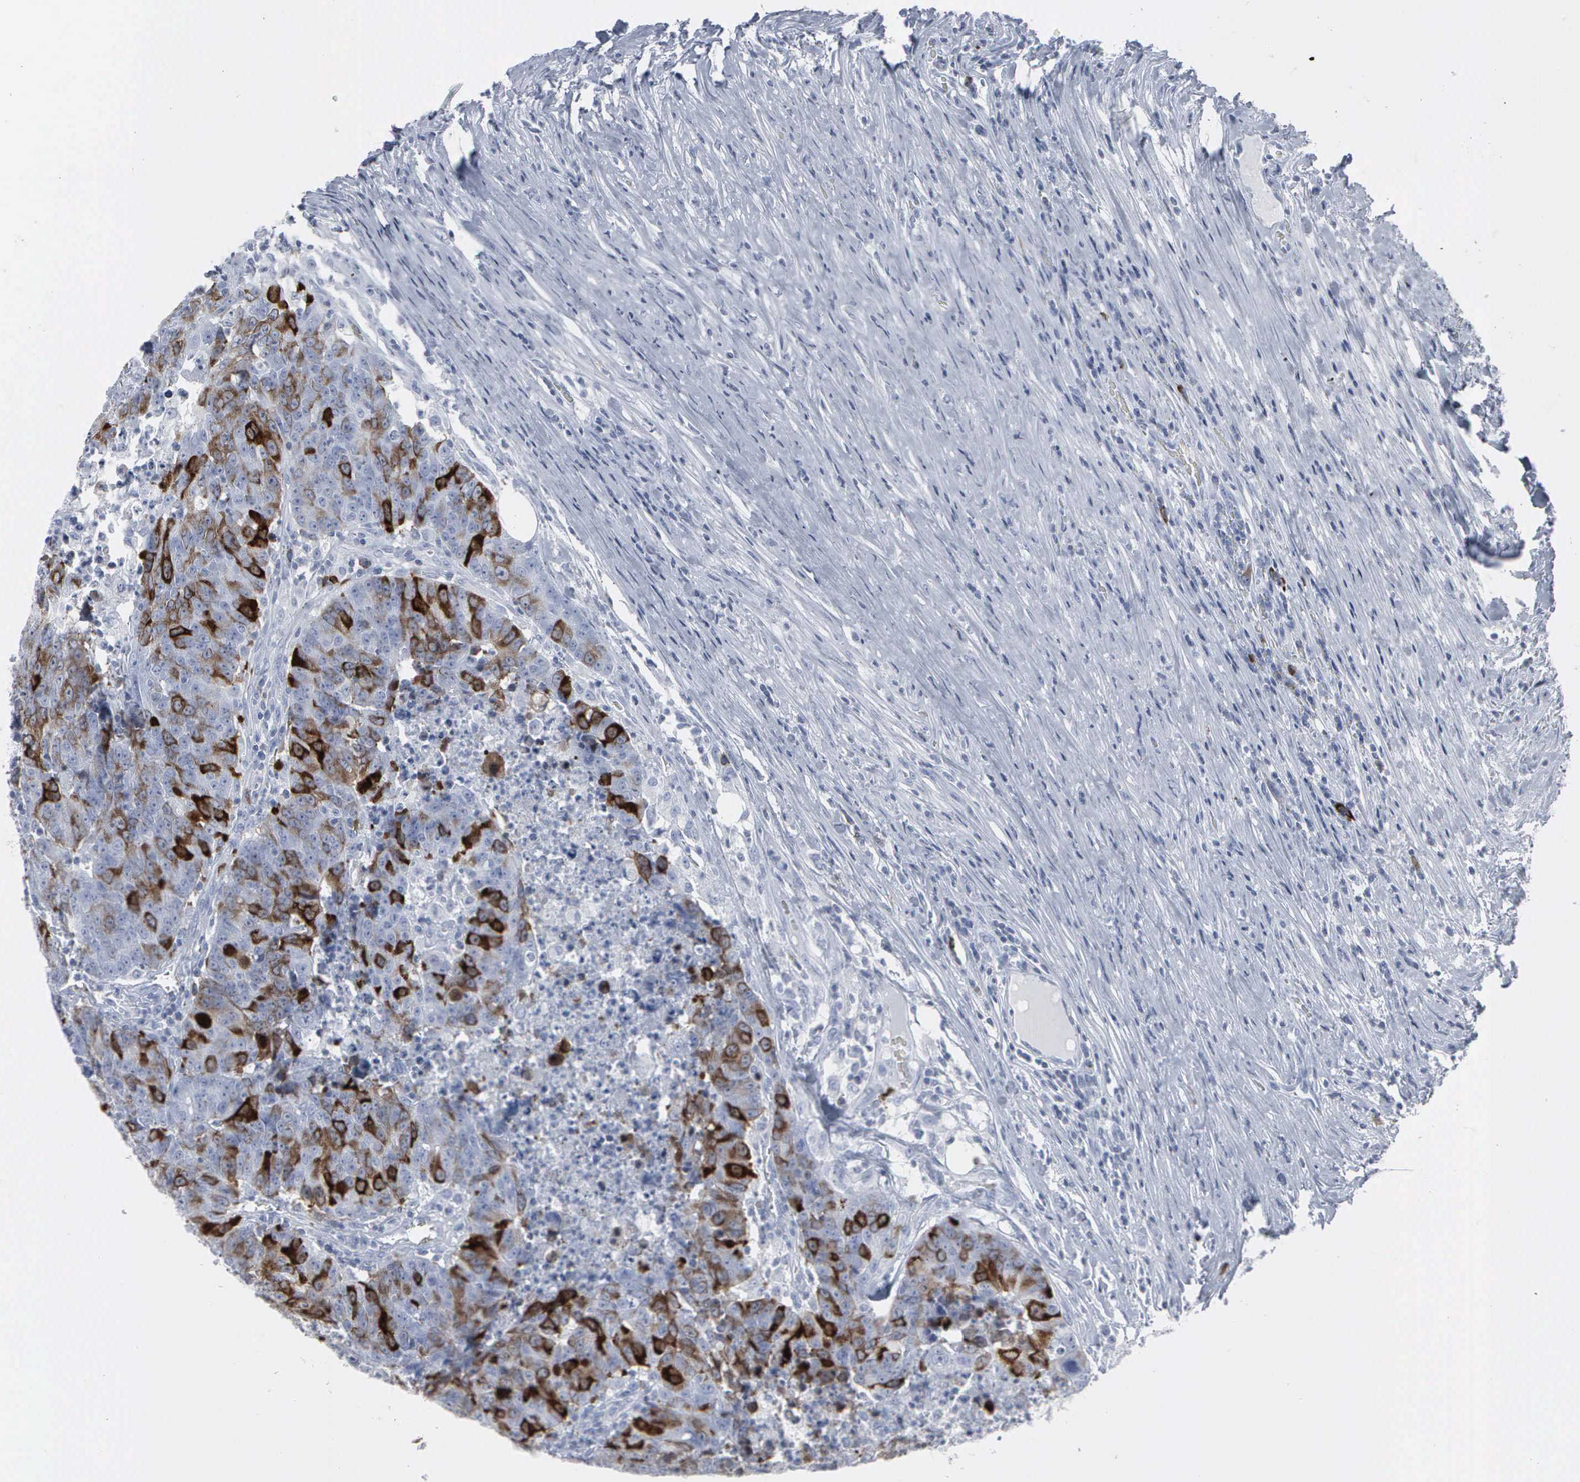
{"staining": {"intensity": "strong", "quantity": "25%-75%", "location": "cytoplasmic/membranous,nuclear"}, "tissue": "colorectal cancer", "cell_type": "Tumor cells", "image_type": "cancer", "snomed": [{"axis": "morphology", "description": "Adenocarcinoma, NOS"}, {"axis": "topography", "description": "Colon"}], "caption": "Protein staining by IHC displays strong cytoplasmic/membranous and nuclear positivity in approximately 25%-75% of tumor cells in colorectal adenocarcinoma. Using DAB (3,3'-diaminobenzidine) (brown) and hematoxylin (blue) stains, captured at high magnification using brightfield microscopy.", "gene": "CCNB1", "patient": {"sex": "female", "age": 53}}